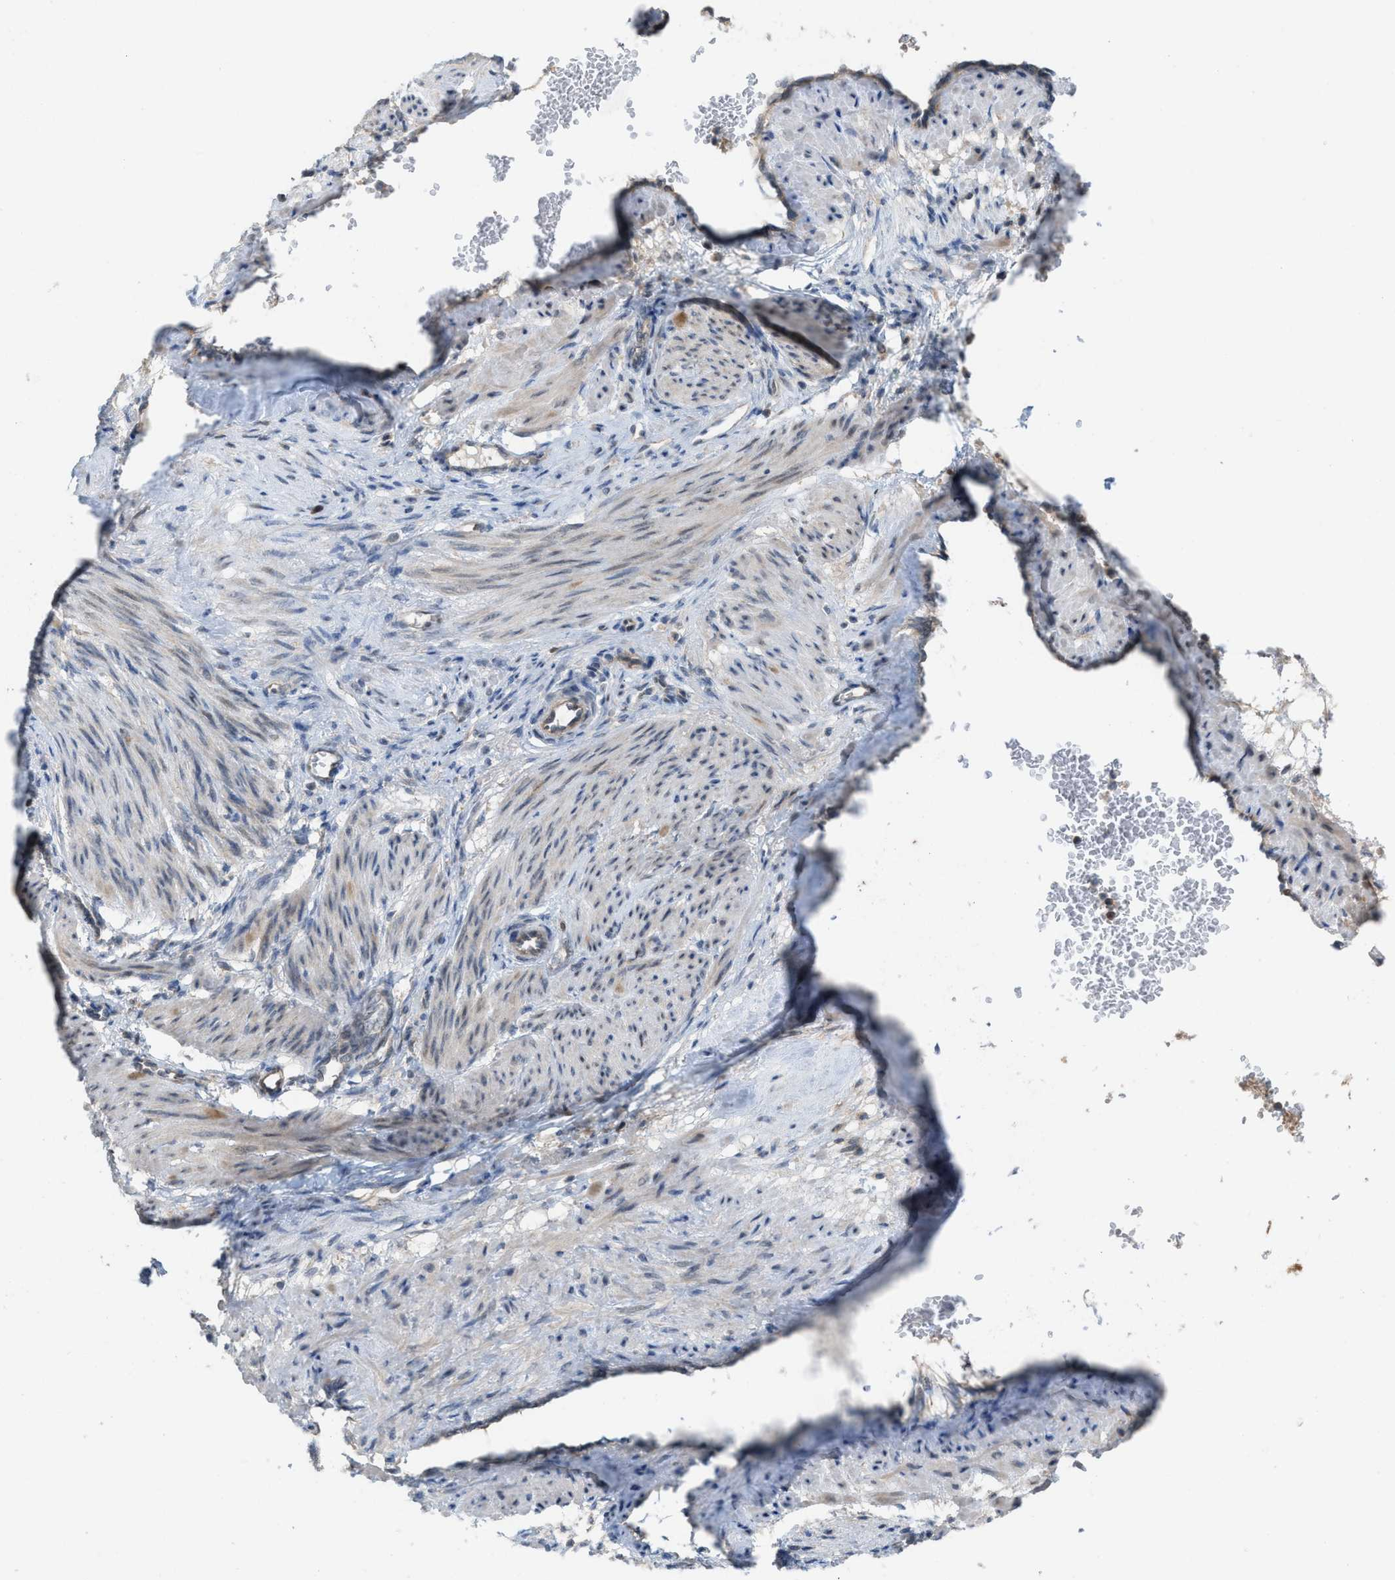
{"staining": {"intensity": "weak", "quantity": "<25%", "location": "cytoplasmic/membranous"}, "tissue": "smooth muscle", "cell_type": "Smooth muscle cells", "image_type": "normal", "snomed": [{"axis": "morphology", "description": "Normal tissue, NOS"}, {"axis": "topography", "description": "Endometrium"}], "caption": "DAB (3,3'-diaminobenzidine) immunohistochemical staining of unremarkable human smooth muscle exhibits no significant expression in smooth muscle cells.", "gene": "PLAA", "patient": {"sex": "female", "age": 33}}